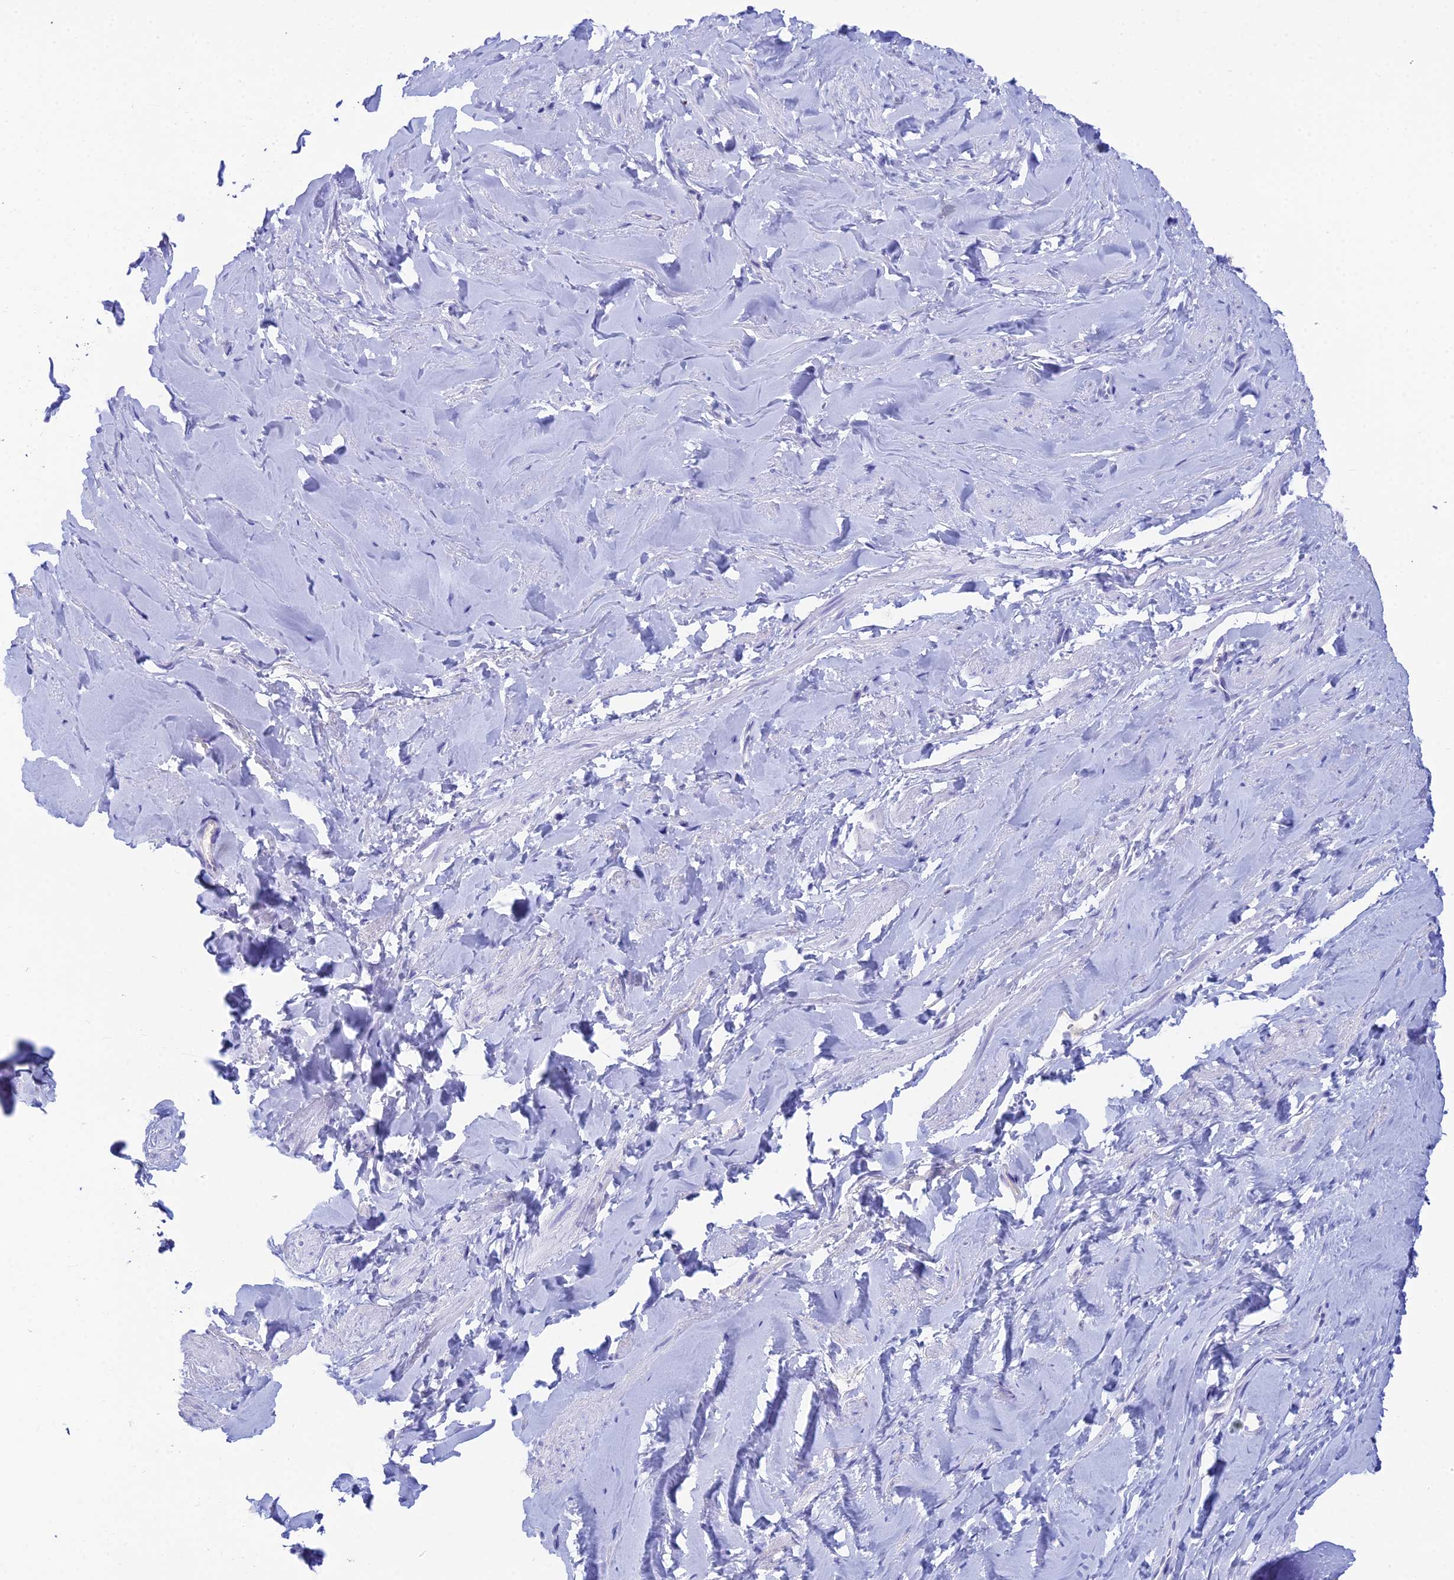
{"staining": {"intensity": "negative", "quantity": "none", "location": "none"}, "tissue": "smooth muscle", "cell_type": "Smooth muscle cells", "image_type": "normal", "snomed": [{"axis": "morphology", "description": "Normal tissue, NOS"}, {"axis": "topography", "description": "Smooth muscle"}, {"axis": "topography", "description": "Peripheral nerve tissue"}], "caption": "Human smooth muscle stained for a protein using IHC demonstrates no positivity in smooth muscle cells.", "gene": "REG1A", "patient": {"sex": "male", "age": 69}}